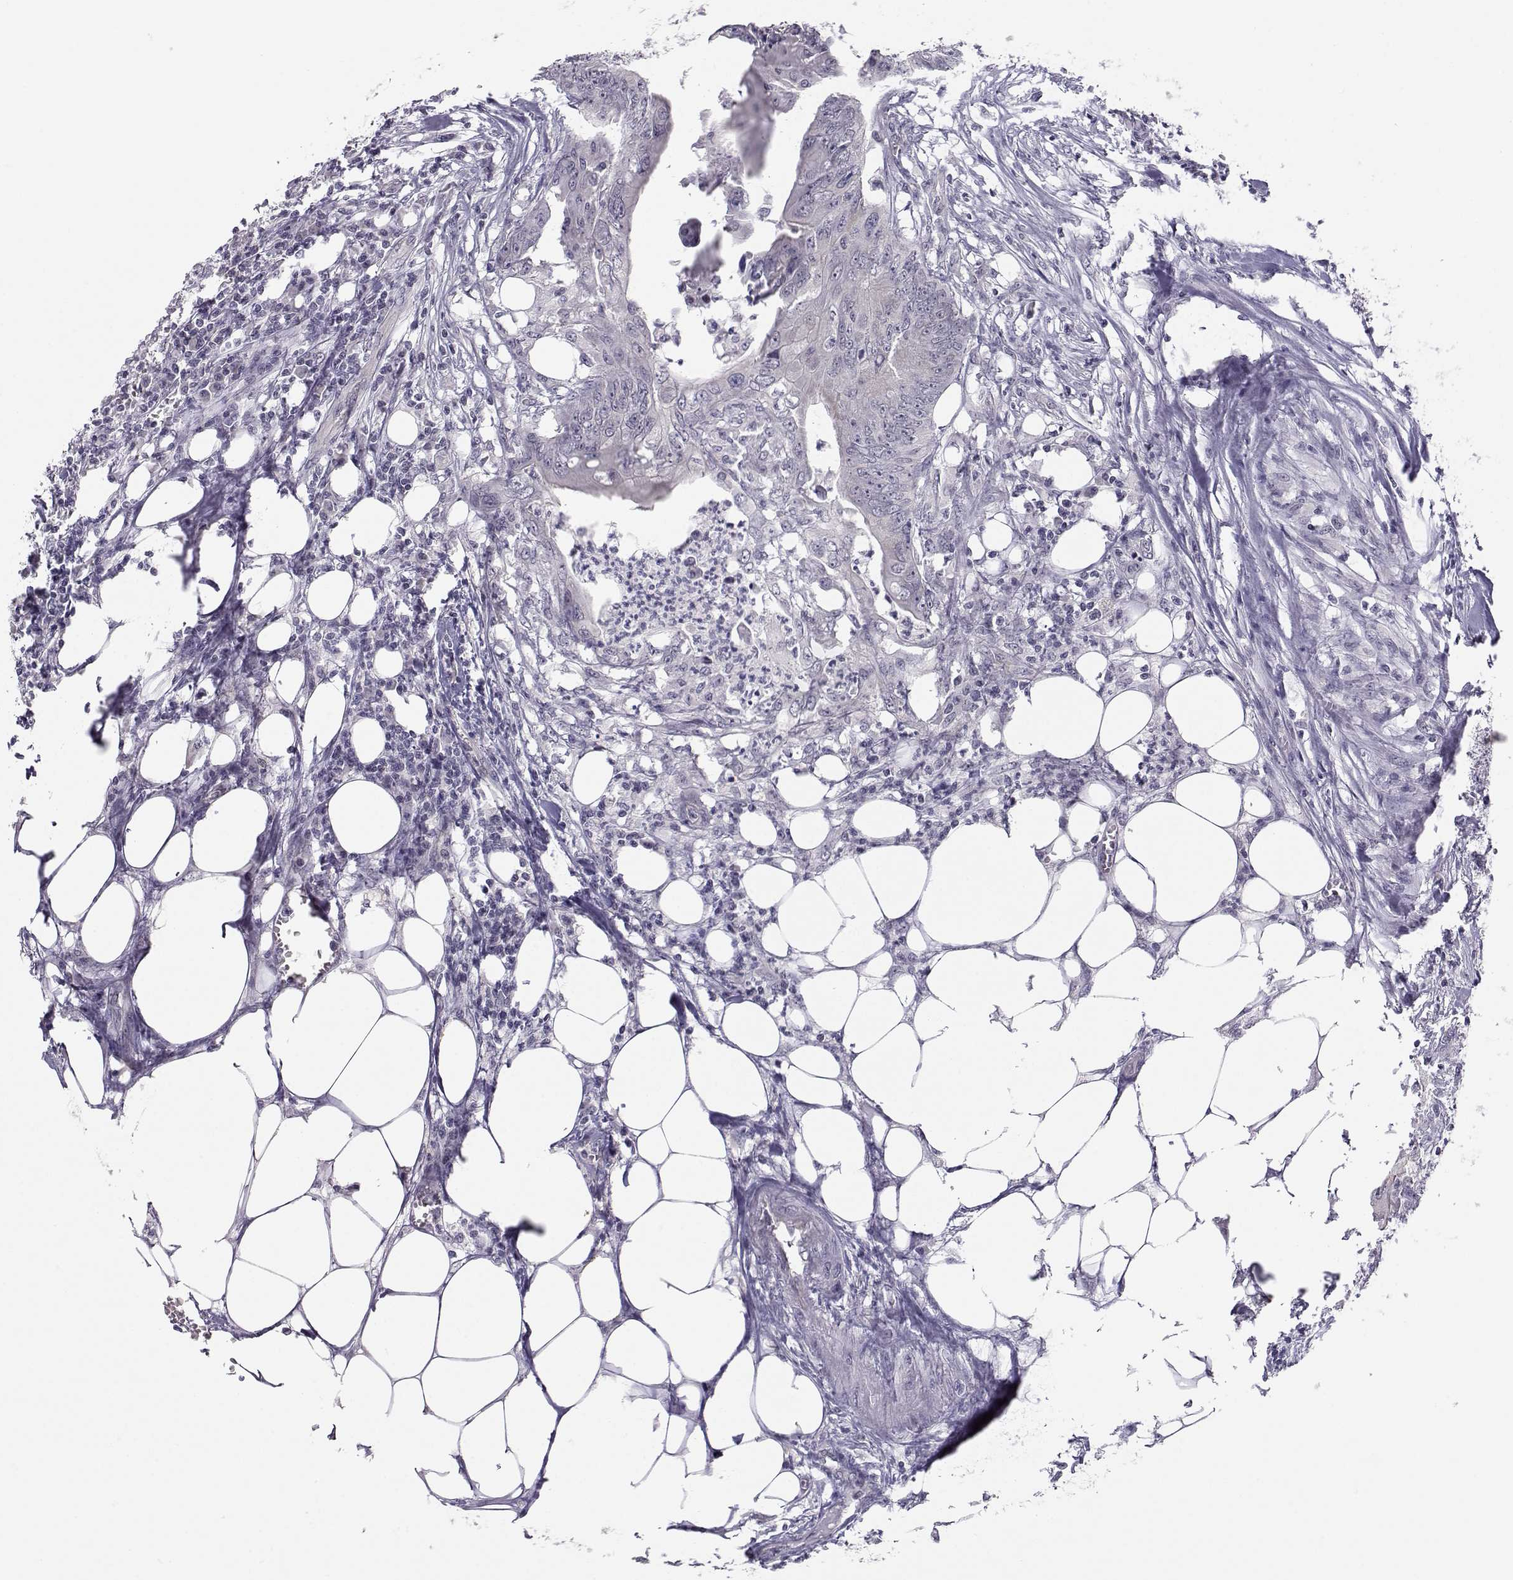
{"staining": {"intensity": "strong", "quantity": "<25%", "location": "cytoplasmic/membranous"}, "tissue": "colorectal cancer", "cell_type": "Tumor cells", "image_type": "cancer", "snomed": [{"axis": "morphology", "description": "Adenocarcinoma, NOS"}, {"axis": "topography", "description": "Colon"}], "caption": "A histopathology image of human colorectal cancer (adenocarcinoma) stained for a protein demonstrates strong cytoplasmic/membranous brown staining in tumor cells.", "gene": "KIF13B", "patient": {"sex": "male", "age": 84}}